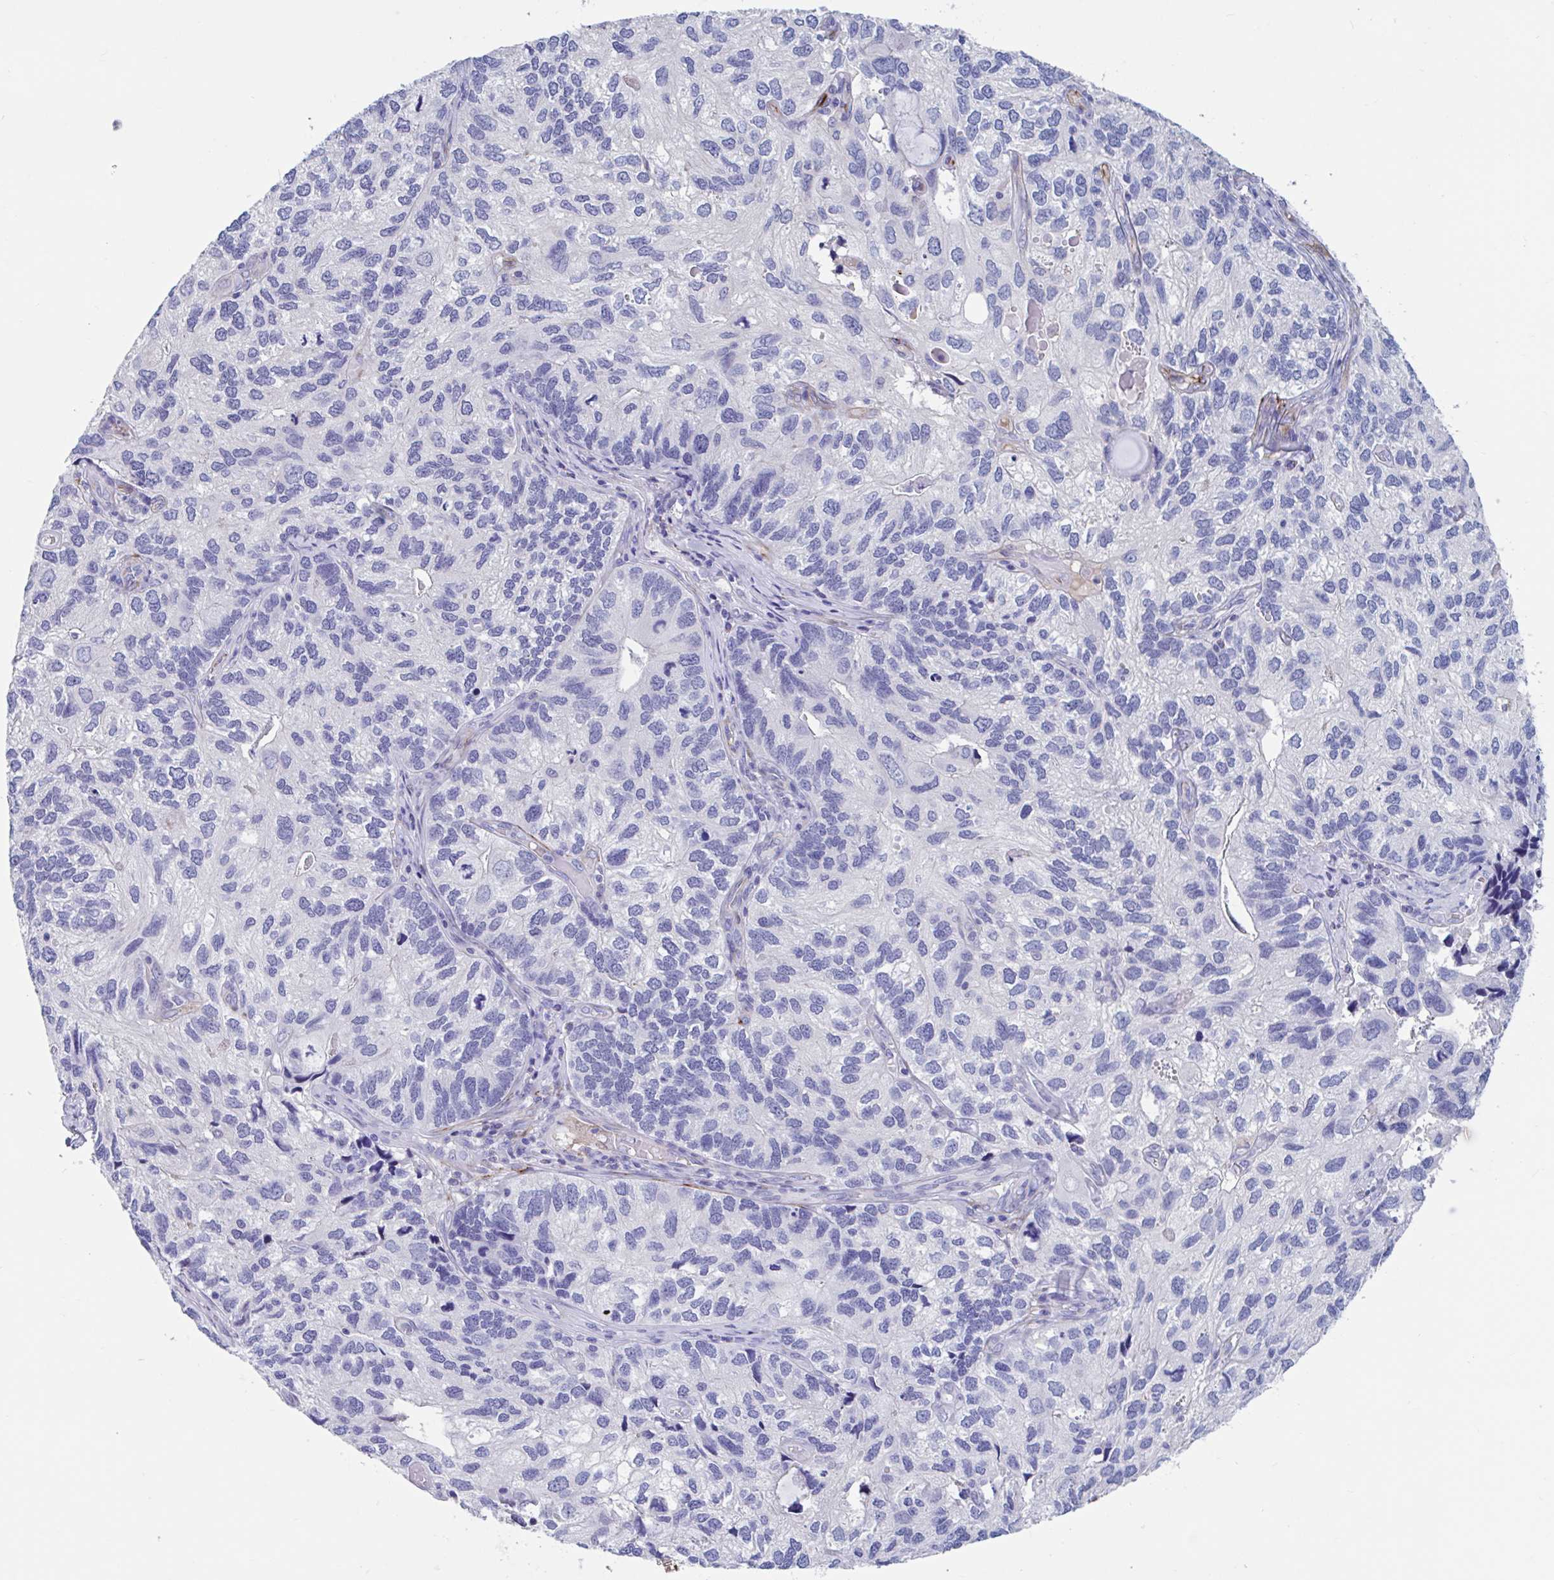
{"staining": {"intensity": "negative", "quantity": "none", "location": "none"}, "tissue": "endometrial cancer", "cell_type": "Tumor cells", "image_type": "cancer", "snomed": [{"axis": "morphology", "description": "Carcinoma, NOS"}, {"axis": "topography", "description": "Uterus"}], "caption": "Immunohistochemistry (IHC) photomicrograph of neoplastic tissue: human carcinoma (endometrial) stained with DAB (3,3'-diaminobenzidine) exhibits no significant protein expression in tumor cells. (Brightfield microscopy of DAB (3,3'-diaminobenzidine) IHC at high magnification).", "gene": "ZNHIT2", "patient": {"sex": "female", "age": 76}}